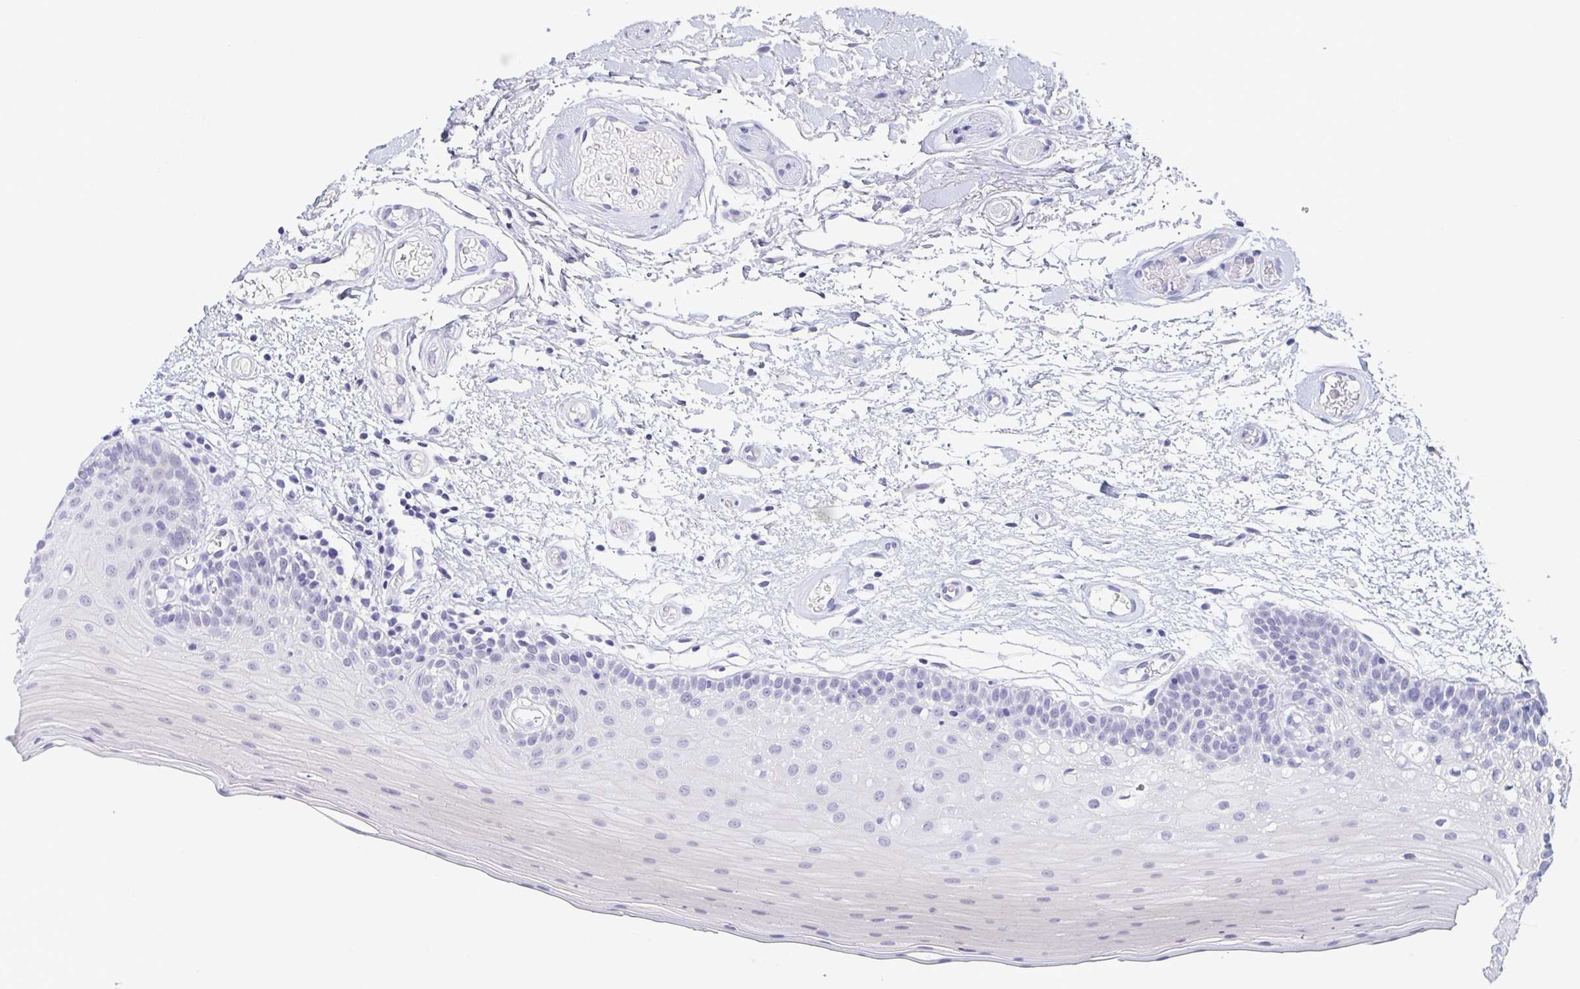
{"staining": {"intensity": "negative", "quantity": "none", "location": "none"}, "tissue": "oral mucosa", "cell_type": "Squamous epithelial cells", "image_type": "normal", "snomed": [{"axis": "morphology", "description": "Normal tissue, NOS"}, {"axis": "morphology", "description": "Squamous cell carcinoma, NOS"}, {"axis": "topography", "description": "Oral tissue"}, {"axis": "topography", "description": "Tounge, NOS"}, {"axis": "topography", "description": "Head-Neck"}], "caption": "DAB (3,3'-diaminobenzidine) immunohistochemical staining of benign oral mucosa demonstrates no significant staining in squamous epithelial cells.", "gene": "REG4", "patient": {"sex": "male", "age": 62}}